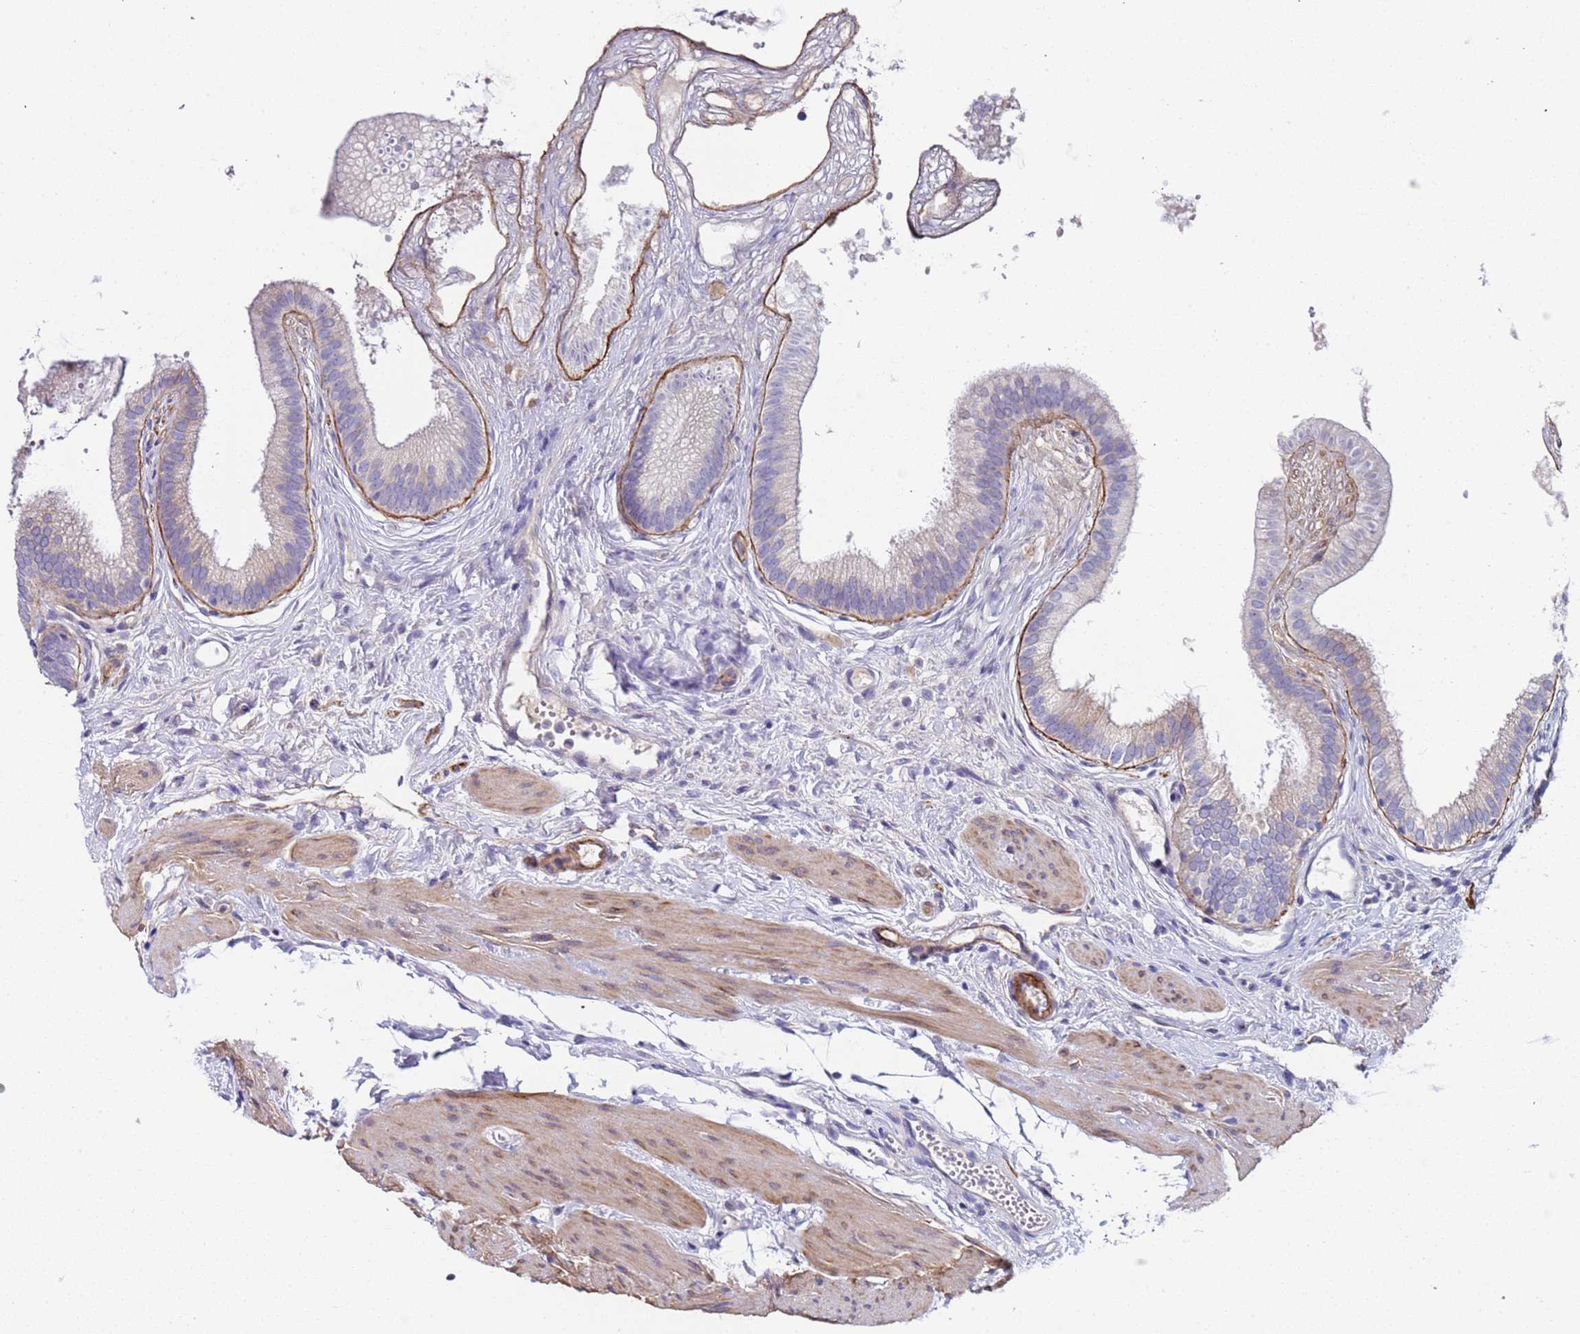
{"staining": {"intensity": "moderate", "quantity": "25%-75%", "location": "cytoplasmic/membranous"}, "tissue": "gallbladder", "cell_type": "Glandular cells", "image_type": "normal", "snomed": [{"axis": "morphology", "description": "Normal tissue, NOS"}, {"axis": "topography", "description": "Gallbladder"}], "caption": "Benign gallbladder was stained to show a protein in brown. There is medium levels of moderate cytoplasmic/membranous positivity in approximately 25%-75% of glandular cells. (brown staining indicates protein expression, while blue staining denotes nuclei).", "gene": "PAQR7", "patient": {"sex": "female", "age": 54}}